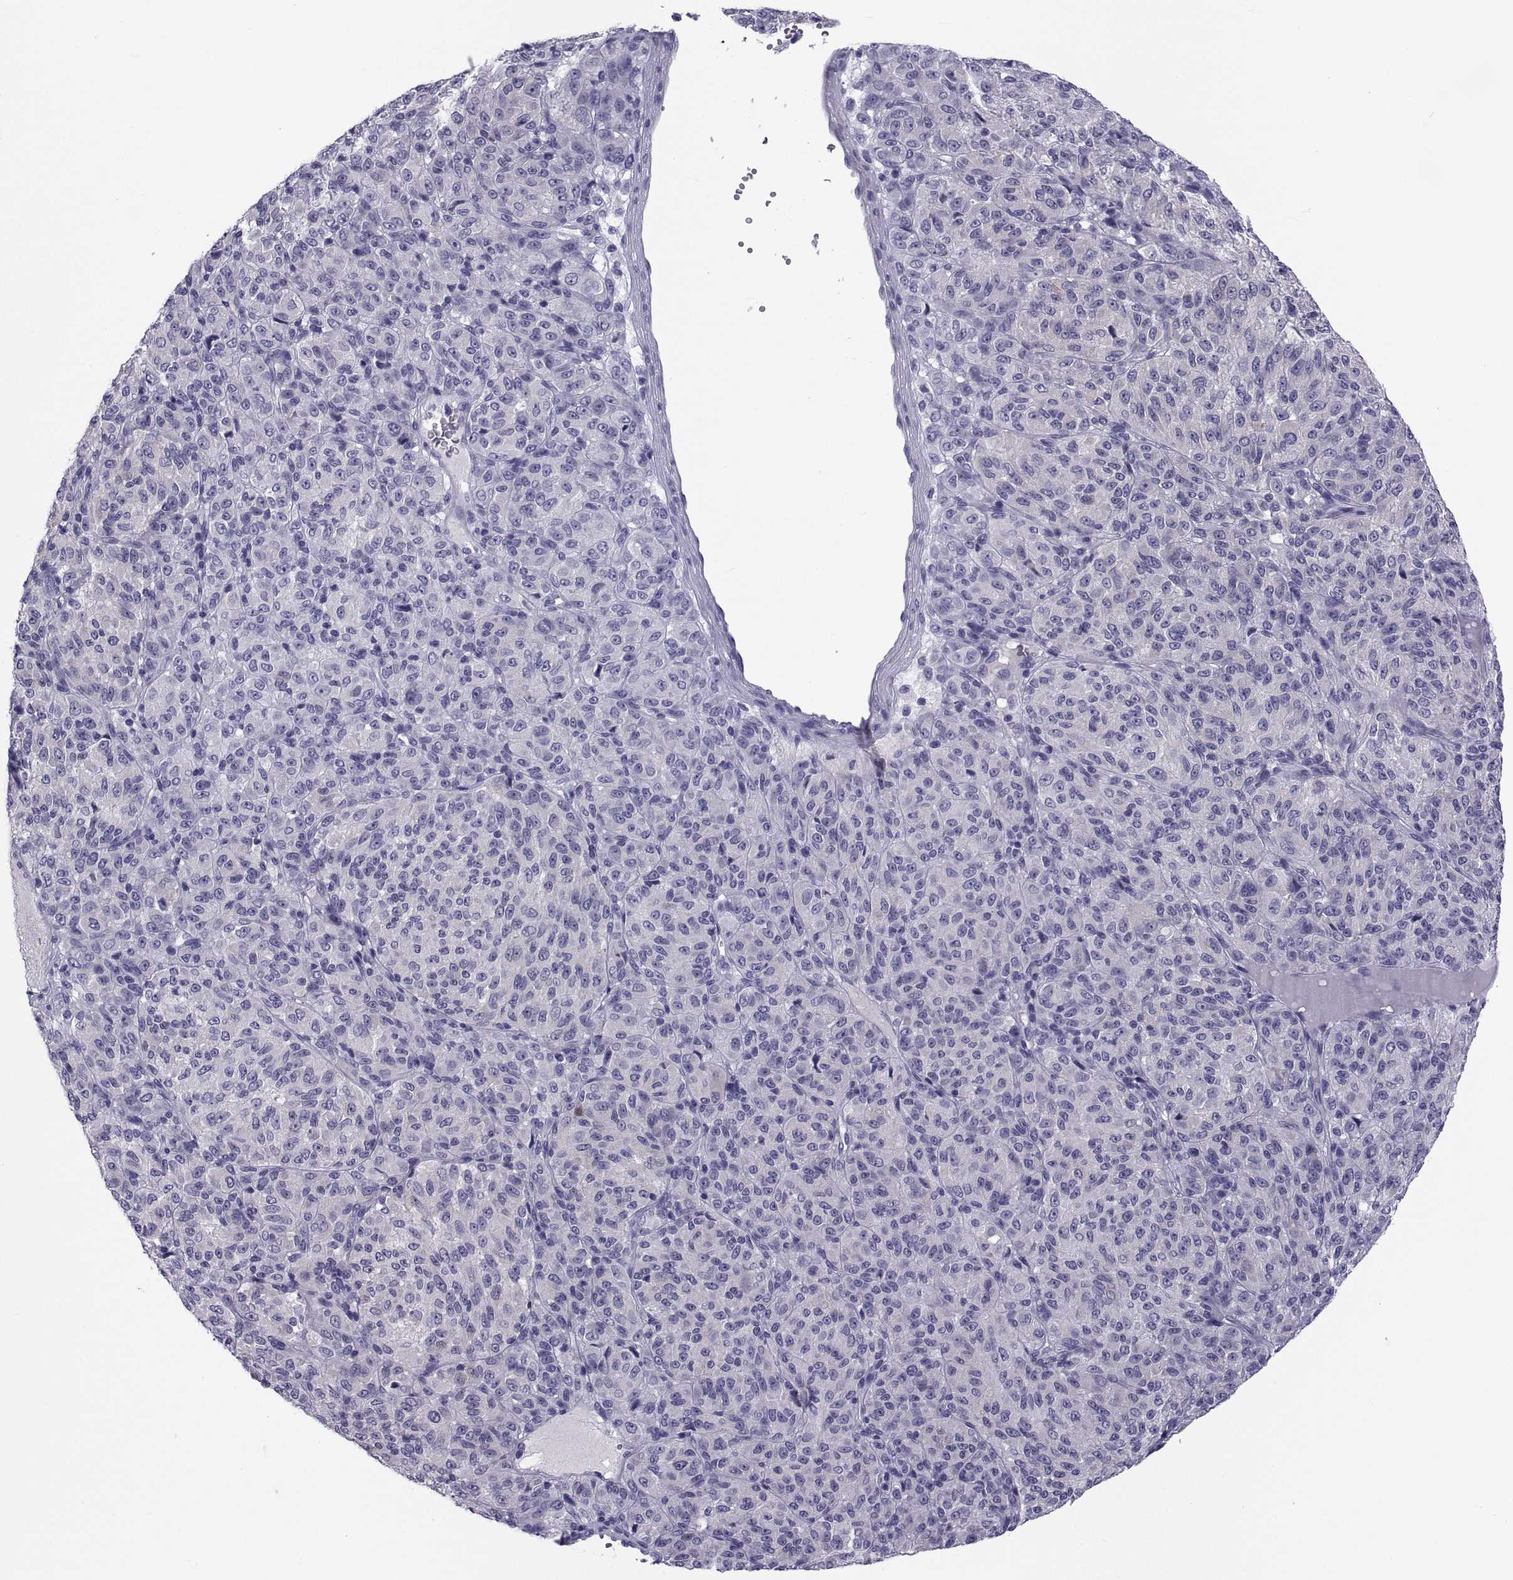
{"staining": {"intensity": "negative", "quantity": "none", "location": "none"}, "tissue": "melanoma", "cell_type": "Tumor cells", "image_type": "cancer", "snomed": [{"axis": "morphology", "description": "Malignant melanoma, Metastatic site"}, {"axis": "topography", "description": "Brain"}], "caption": "Tumor cells show no significant protein expression in malignant melanoma (metastatic site).", "gene": "NPTX2", "patient": {"sex": "female", "age": 56}}